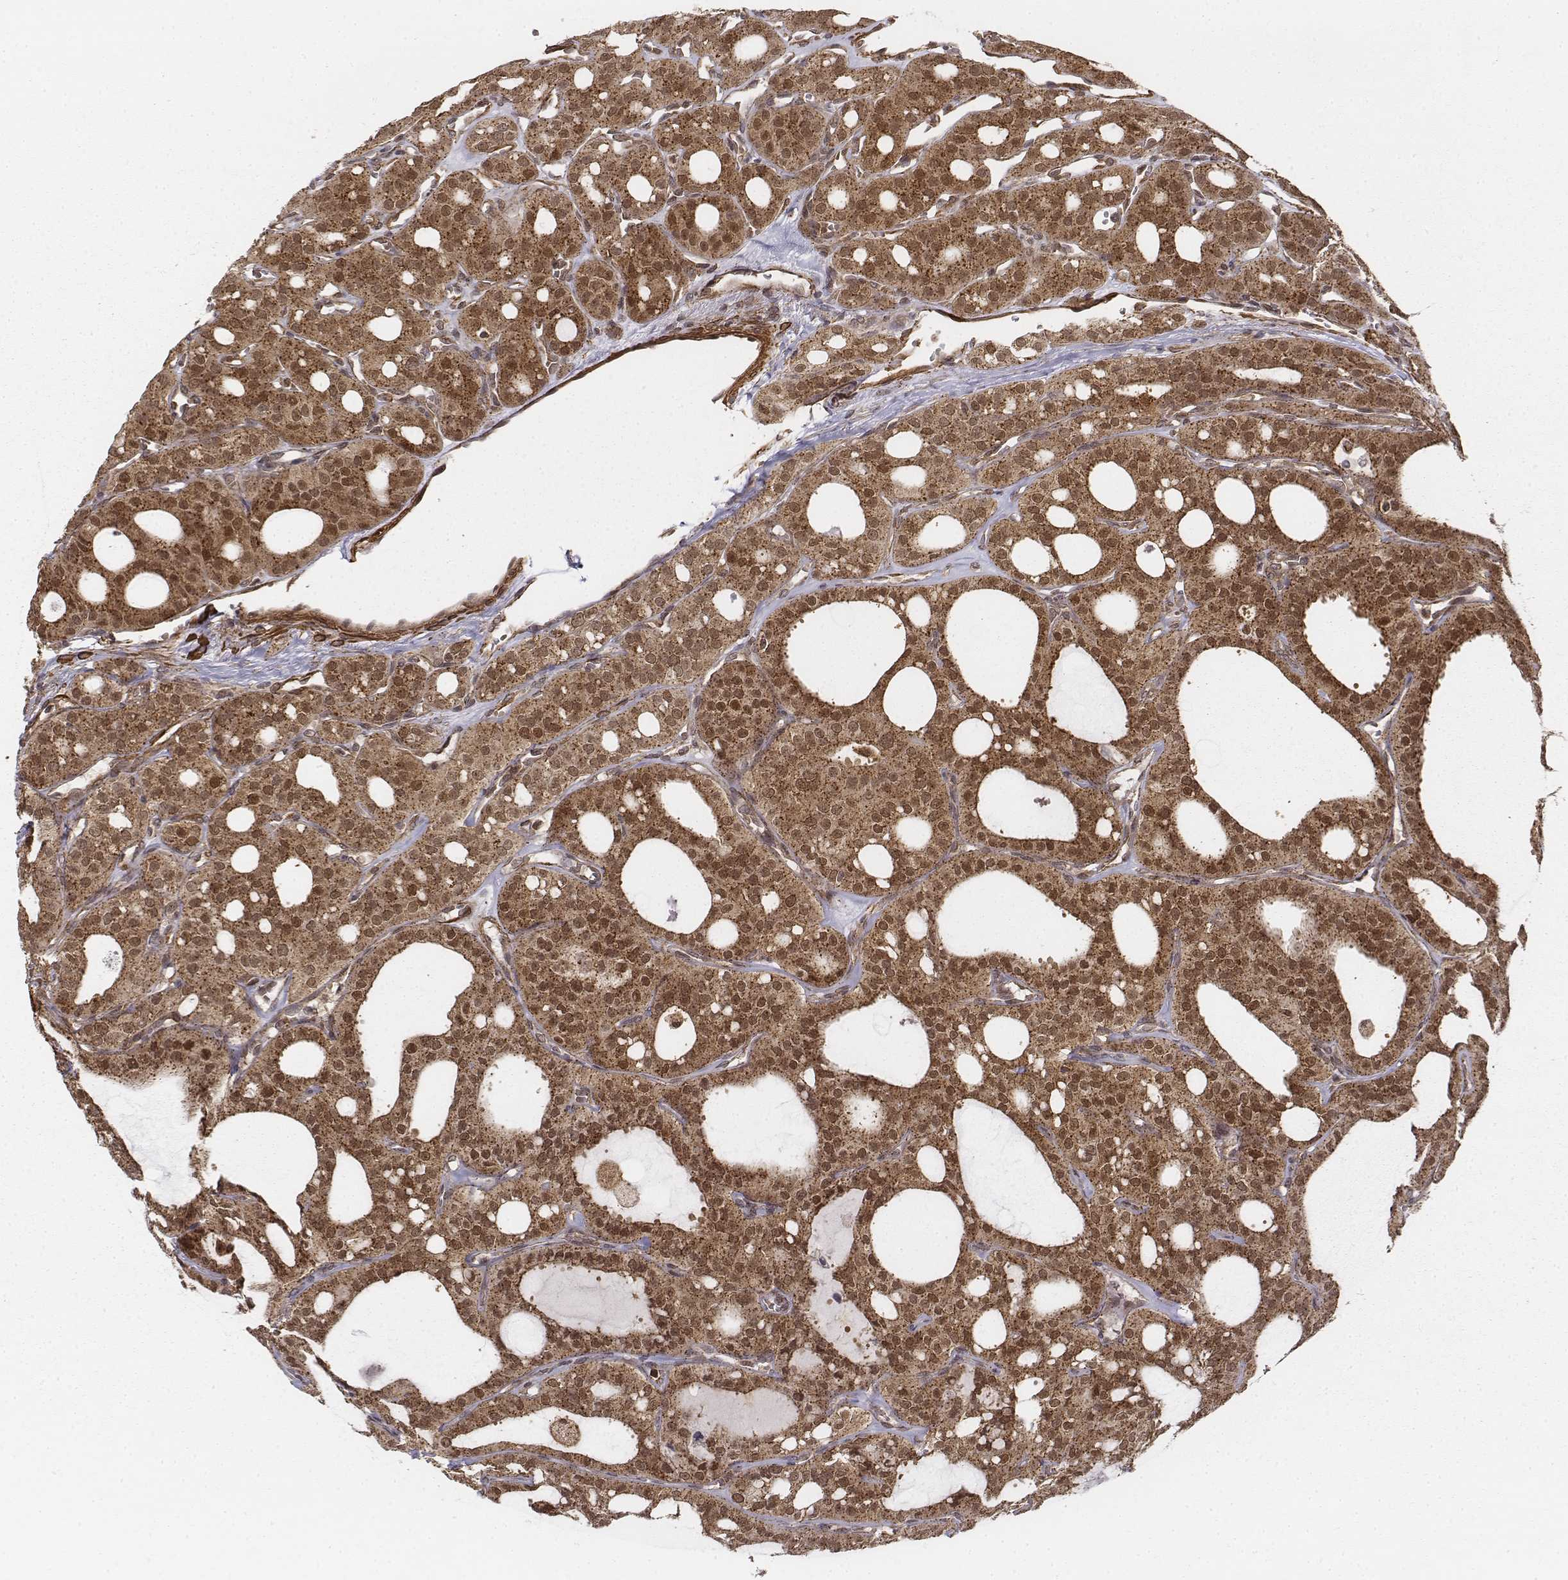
{"staining": {"intensity": "moderate", "quantity": ">75%", "location": "cytoplasmic/membranous,nuclear"}, "tissue": "thyroid cancer", "cell_type": "Tumor cells", "image_type": "cancer", "snomed": [{"axis": "morphology", "description": "Follicular adenoma carcinoma, NOS"}, {"axis": "topography", "description": "Thyroid gland"}], "caption": "This photomicrograph displays immunohistochemistry staining of human thyroid follicular adenoma carcinoma, with medium moderate cytoplasmic/membranous and nuclear positivity in approximately >75% of tumor cells.", "gene": "ZFYVE19", "patient": {"sex": "male", "age": 75}}